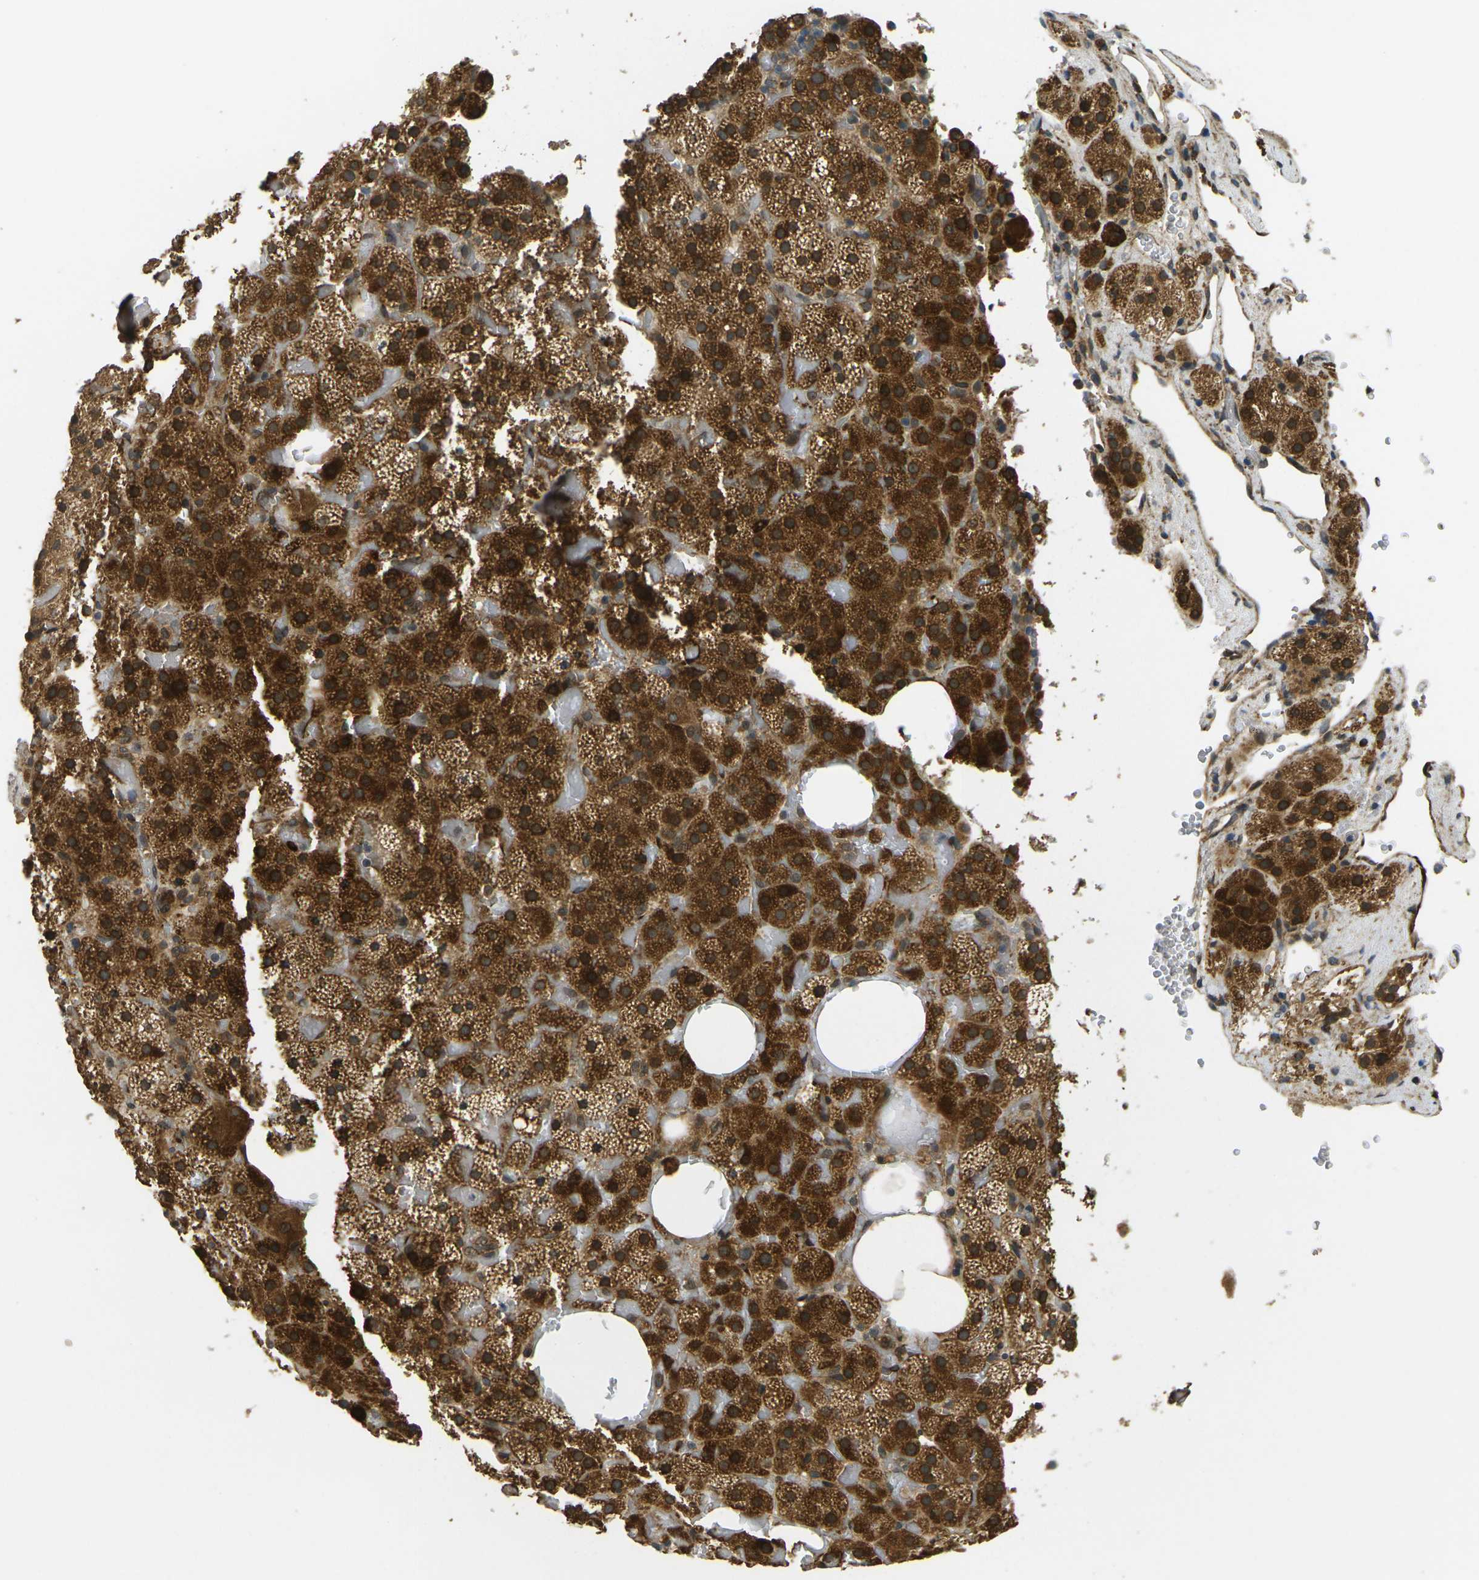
{"staining": {"intensity": "strong", "quantity": ">75%", "location": "cytoplasmic/membranous"}, "tissue": "adrenal gland", "cell_type": "Glandular cells", "image_type": "normal", "snomed": [{"axis": "morphology", "description": "Normal tissue, NOS"}, {"axis": "topography", "description": "Adrenal gland"}], "caption": "Benign adrenal gland was stained to show a protein in brown. There is high levels of strong cytoplasmic/membranous expression in approximately >75% of glandular cells.", "gene": "FUT11", "patient": {"sex": "female", "age": 59}}